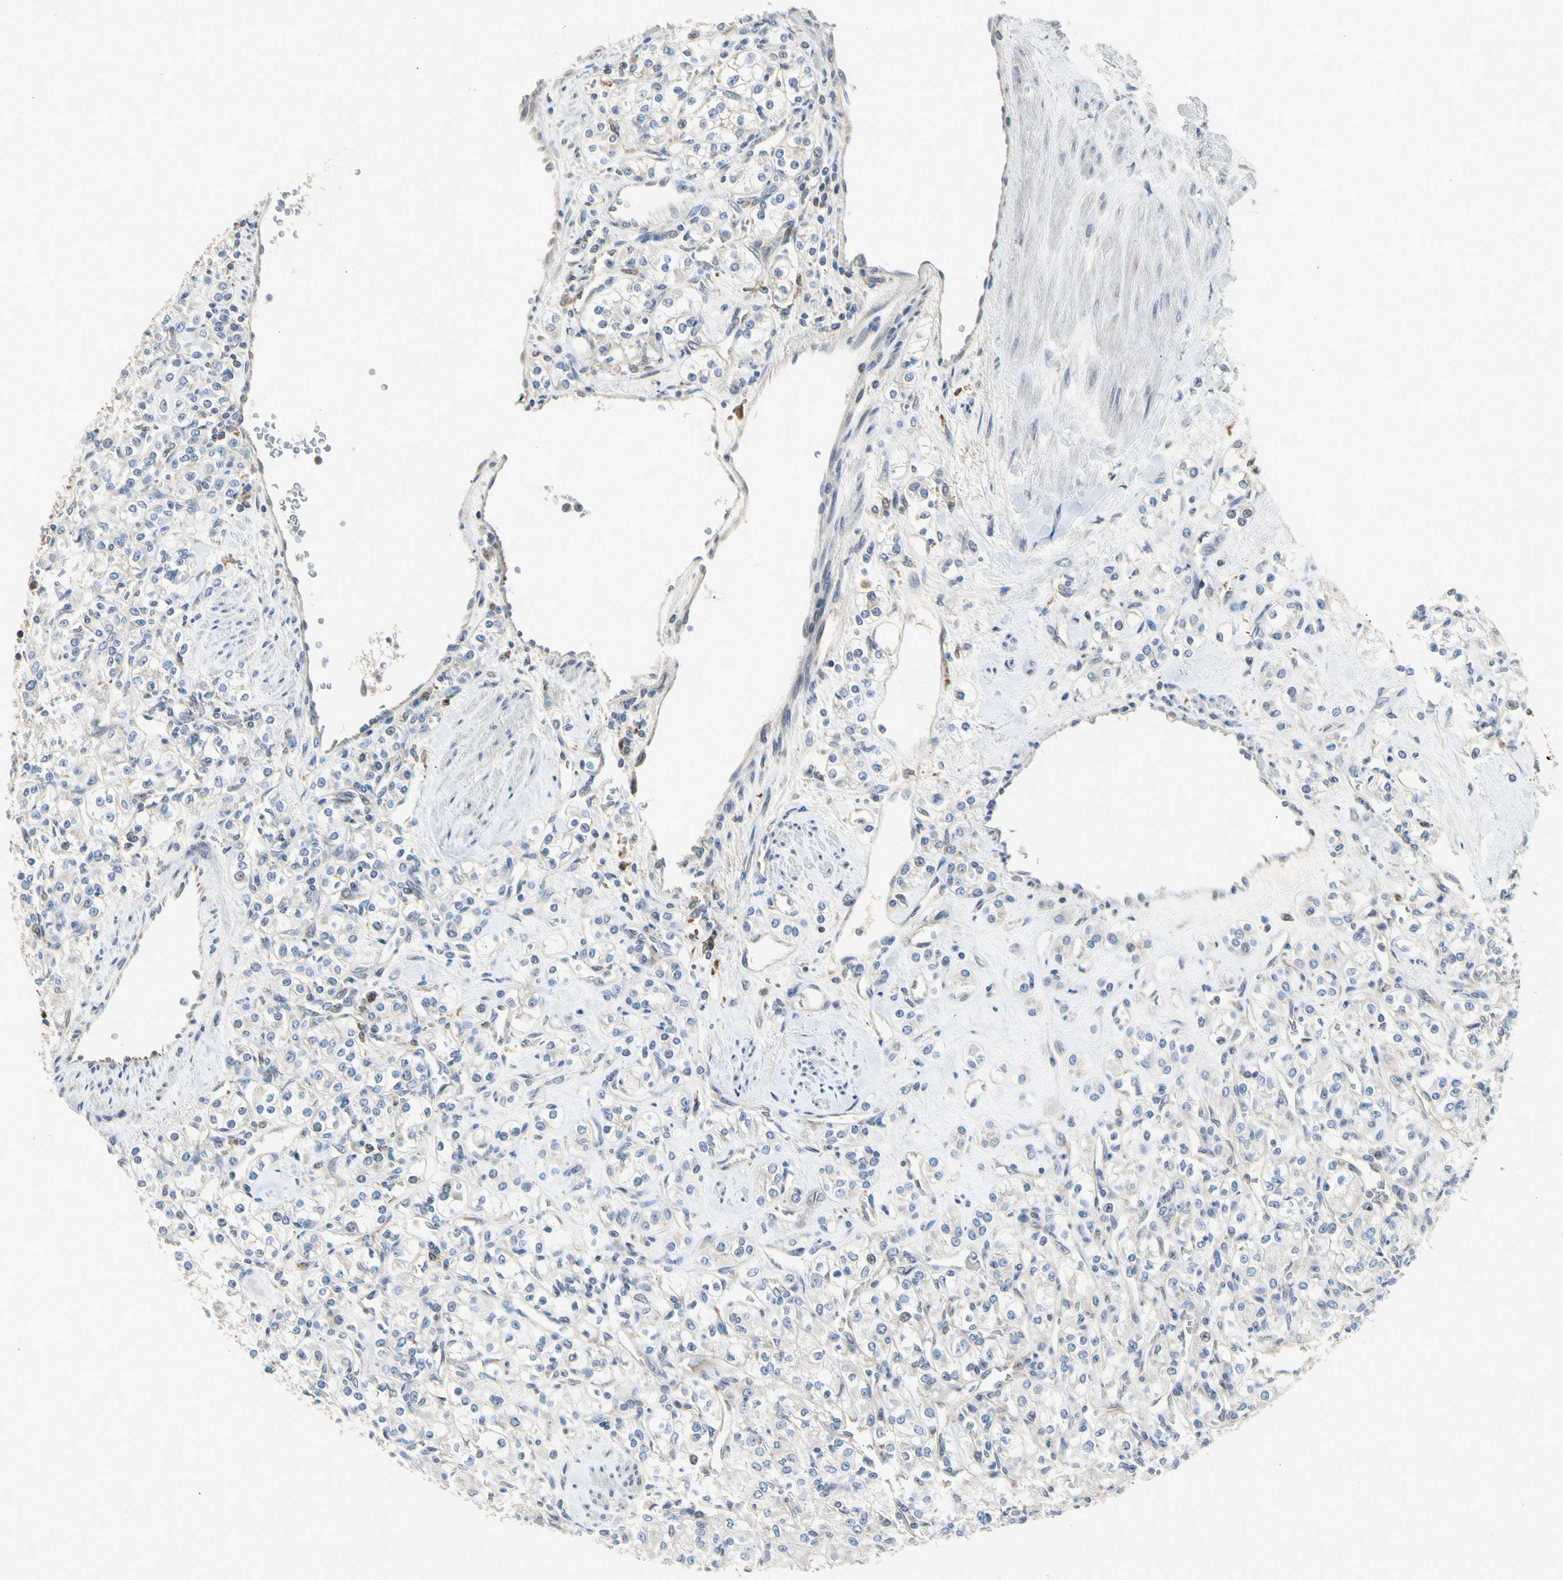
{"staining": {"intensity": "negative", "quantity": "none", "location": "none"}, "tissue": "renal cancer", "cell_type": "Tumor cells", "image_type": "cancer", "snomed": [{"axis": "morphology", "description": "Adenocarcinoma, NOS"}, {"axis": "topography", "description": "Kidney"}], "caption": "Protein analysis of renal cancer (adenocarcinoma) exhibits no significant expression in tumor cells.", "gene": "NPHP3", "patient": {"sex": "male", "age": 77}}